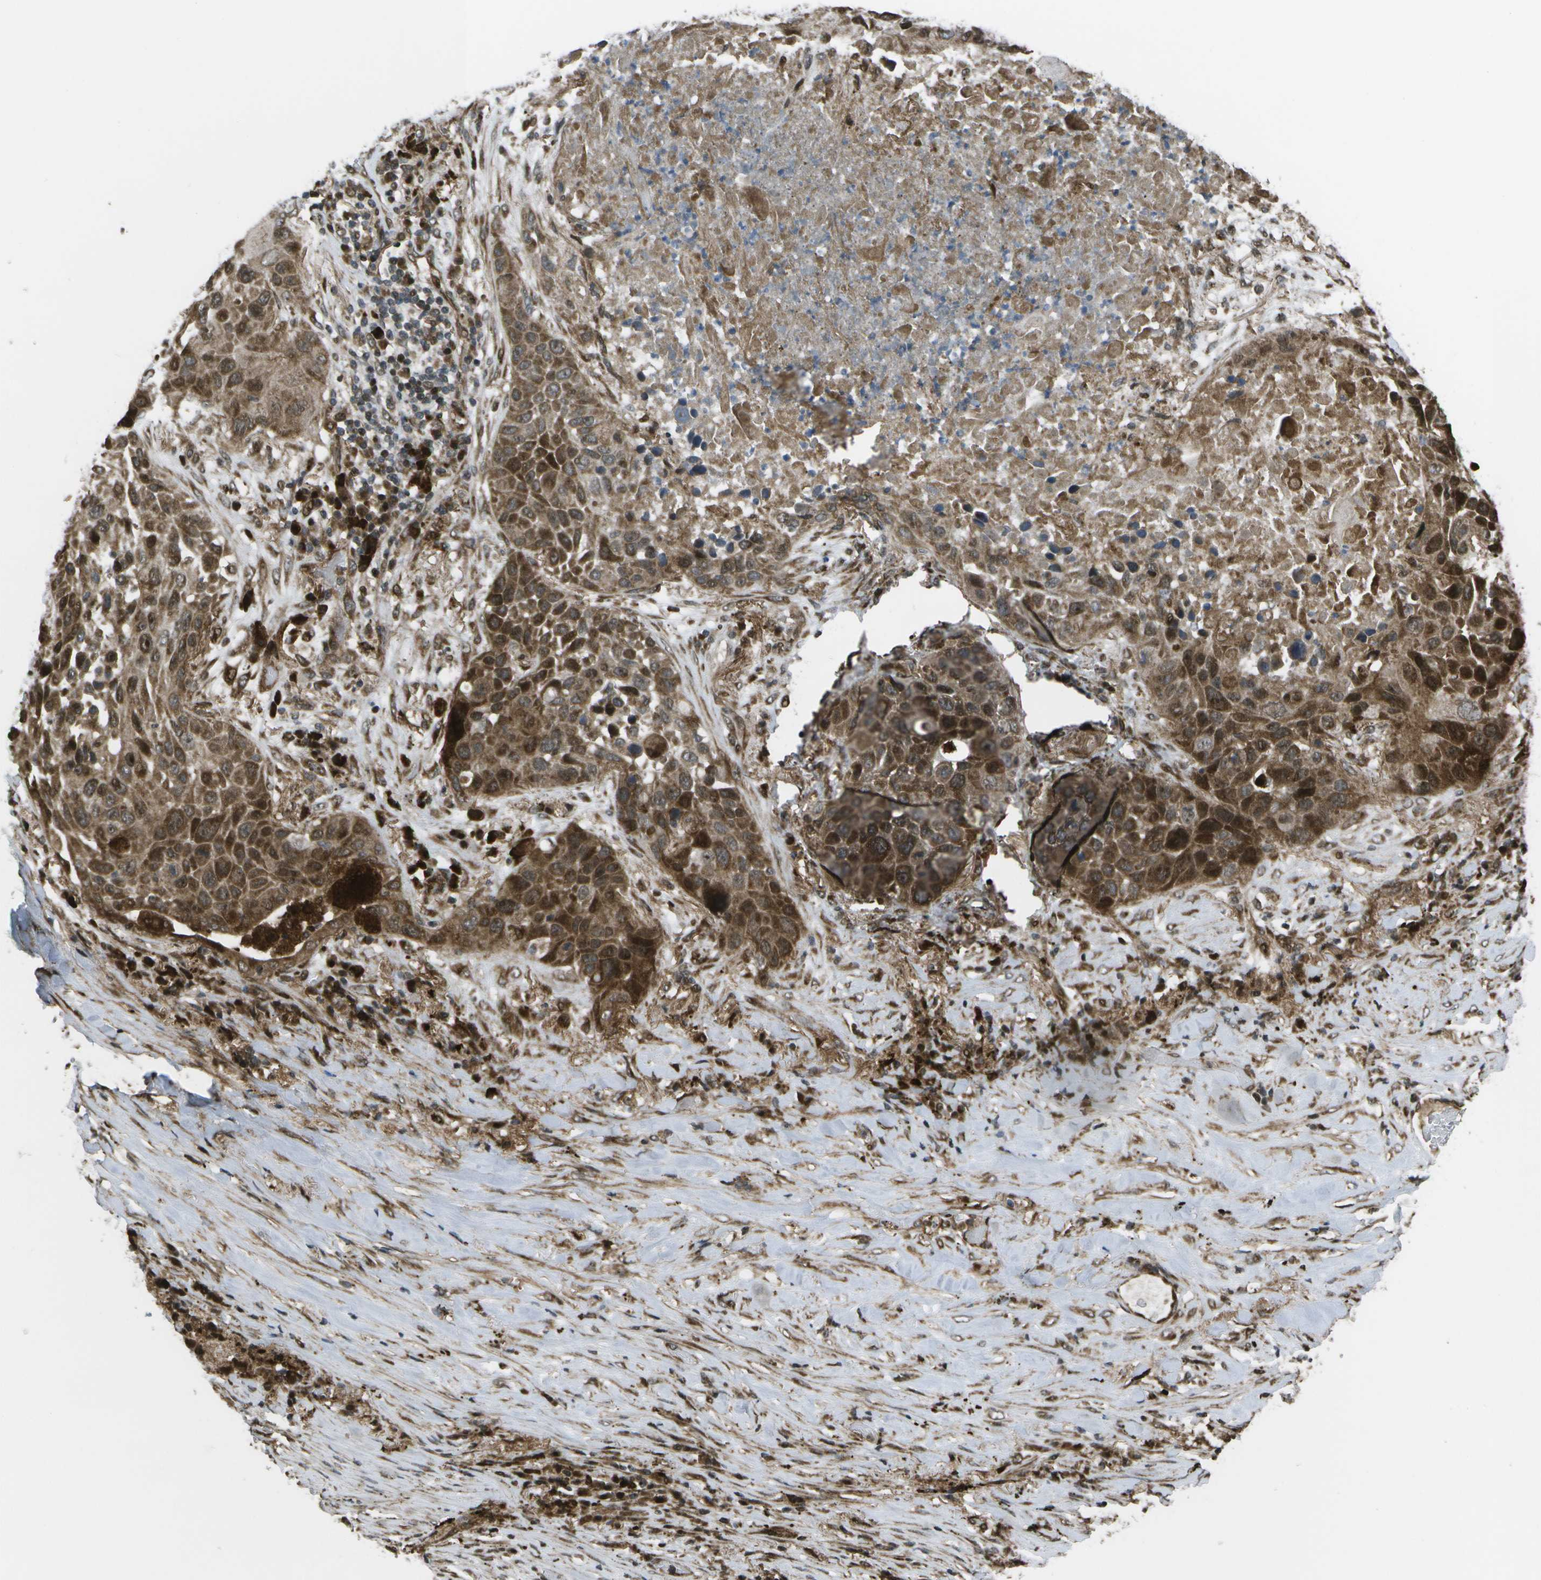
{"staining": {"intensity": "moderate", "quantity": ">75%", "location": "cytoplasmic/membranous,nuclear"}, "tissue": "lung cancer", "cell_type": "Tumor cells", "image_type": "cancer", "snomed": [{"axis": "morphology", "description": "Squamous cell carcinoma, NOS"}, {"axis": "topography", "description": "Lung"}], "caption": "Immunohistochemistry image of neoplastic tissue: human squamous cell carcinoma (lung) stained using immunohistochemistry (IHC) displays medium levels of moderate protein expression localized specifically in the cytoplasmic/membranous and nuclear of tumor cells, appearing as a cytoplasmic/membranous and nuclear brown color.", "gene": "AXIN2", "patient": {"sex": "male", "age": 57}}